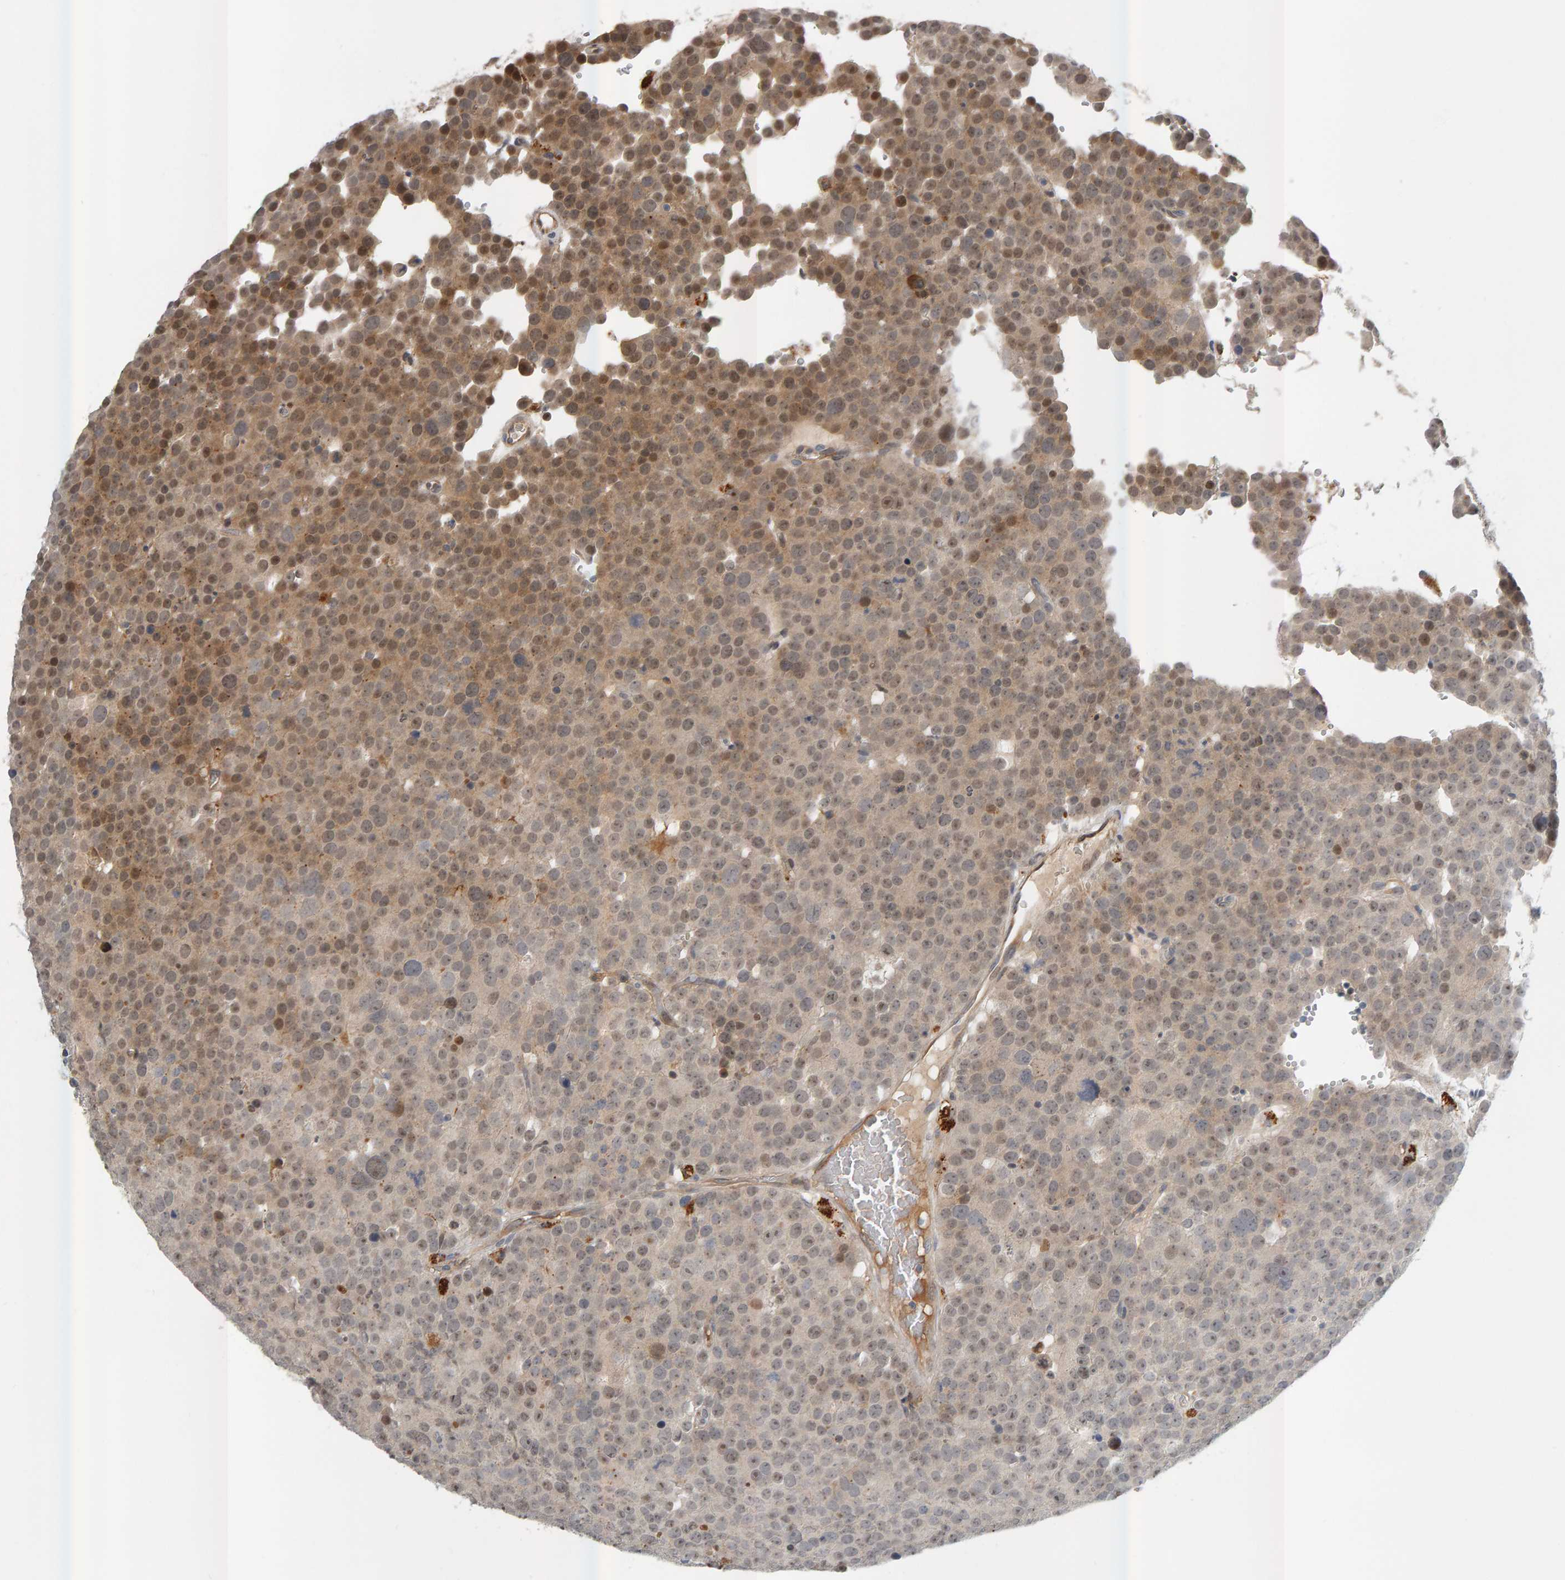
{"staining": {"intensity": "weak", "quantity": "25%-75%", "location": "cytoplasmic/membranous,nuclear"}, "tissue": "testis cancer", "cell_type": "Tumor cells", "image_type": "cancer", "snomed": [{"axis": "morphology", "description": "Seminoma, NOS"}, {"axis": "topography", "description": "Testis"}], "caption": "Protein staining by immunohistochemistry (IHC) displays weak cytoplasmic/membranous and nuclear positivity in about 25%-75% of tumor cells in testis cancer.", "gene": "ZNF160", "patient": {"sex": "male", "age": 71}}